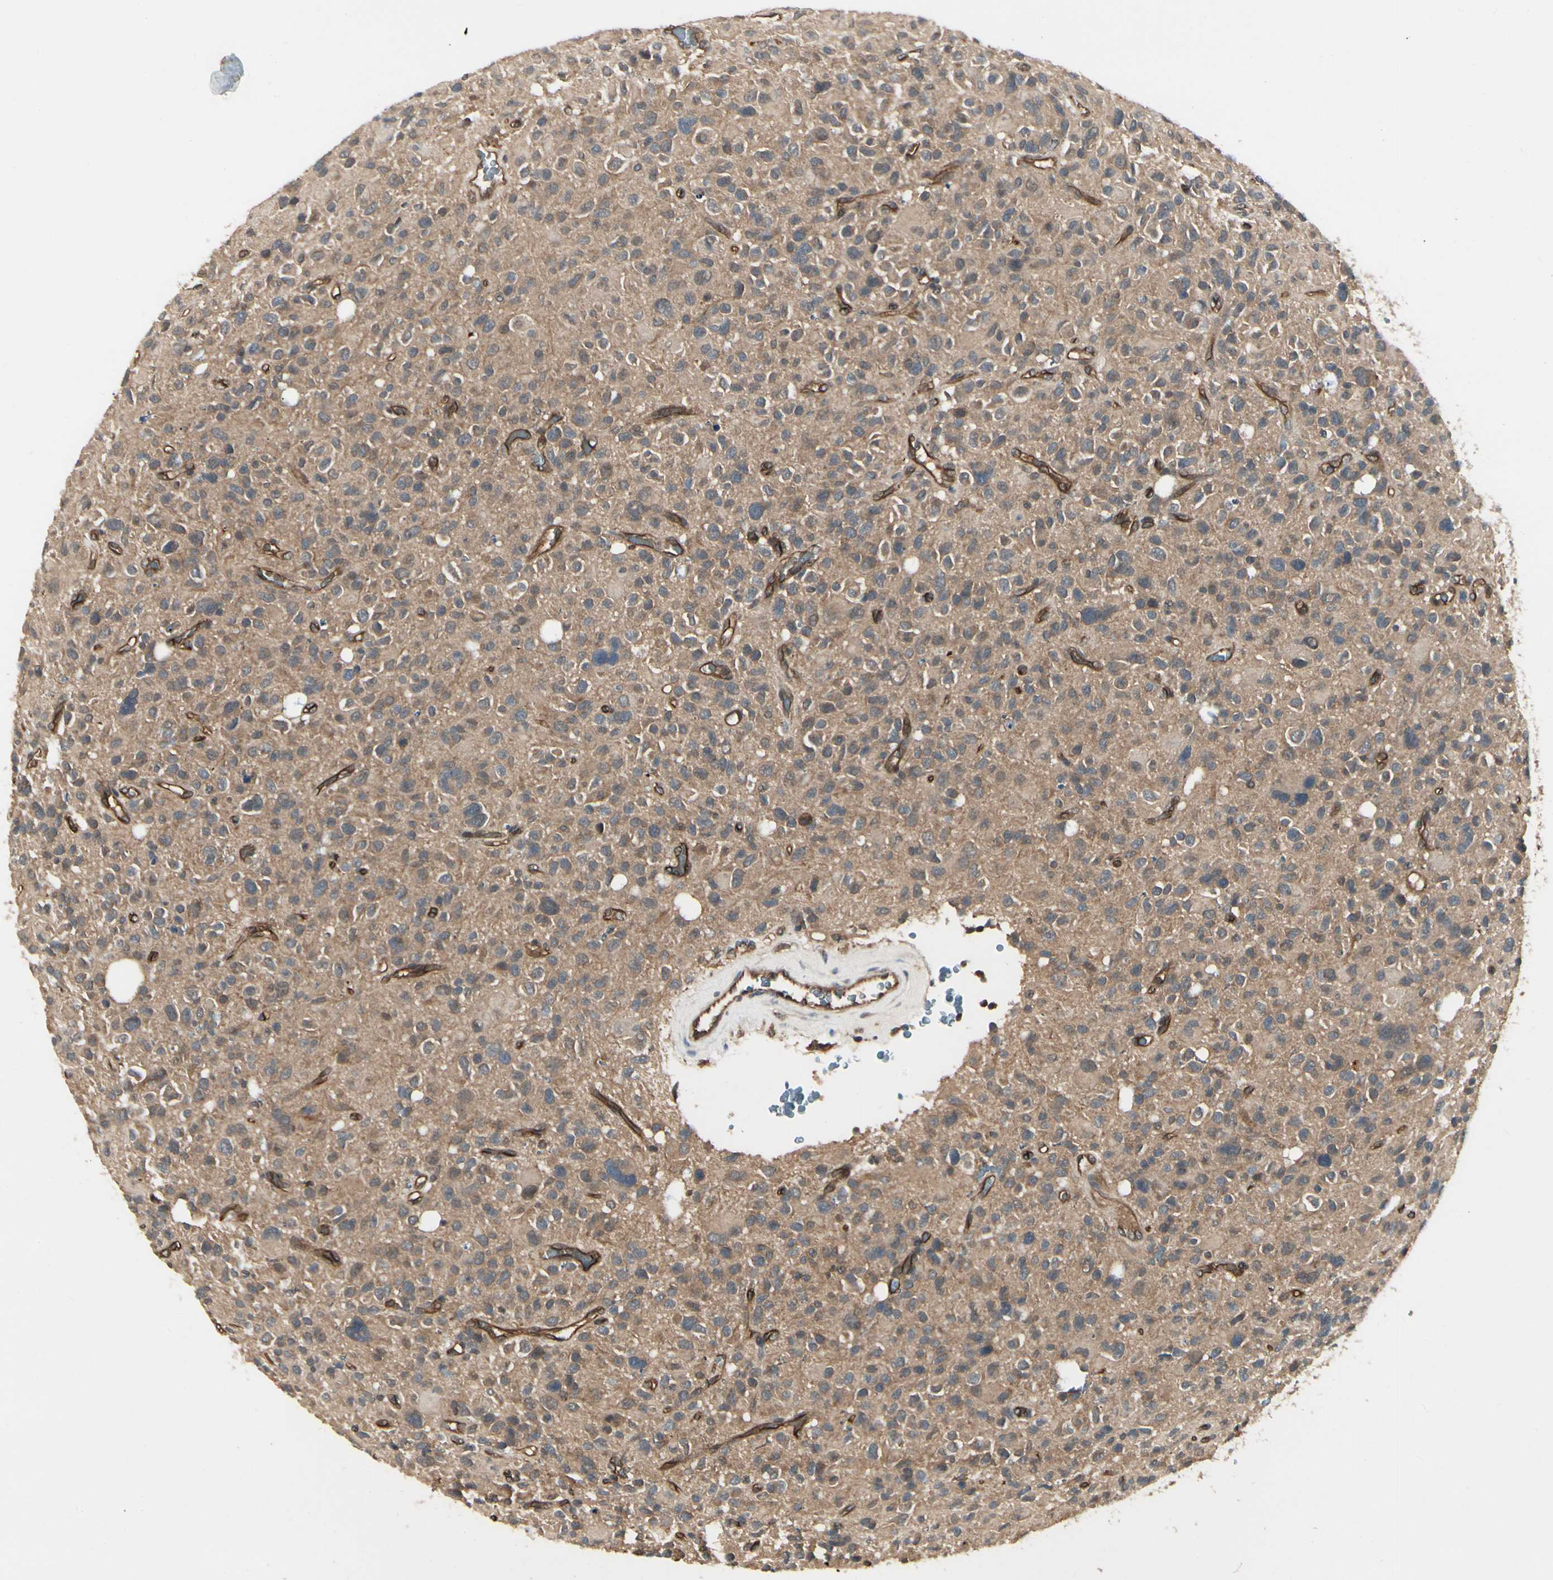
{"staining": {"intensity": "moderate", "quantity": ">75%", "location": "cytoplasmic/membranous"}, "tissue": "glioma", "cell_type": "Tumor cells", "image_type": "cancer", "snomed": [{"axis": "morphology", "description": "Glioma, malignant, High grade"}, {"axis": "topography", "description": "Brain"}], "caption": "Tumor cells exhibit medium levels of moderate cytoplasmic/membranous staining in about >75% of cells in human glioma. The protein of interest is stained brown, and the nuclei are stained in blue (DAB IHC with brightfield microscopy, high magnification).", "gene": "RNF14", "patient": {"sex": "male", "age": 48}}